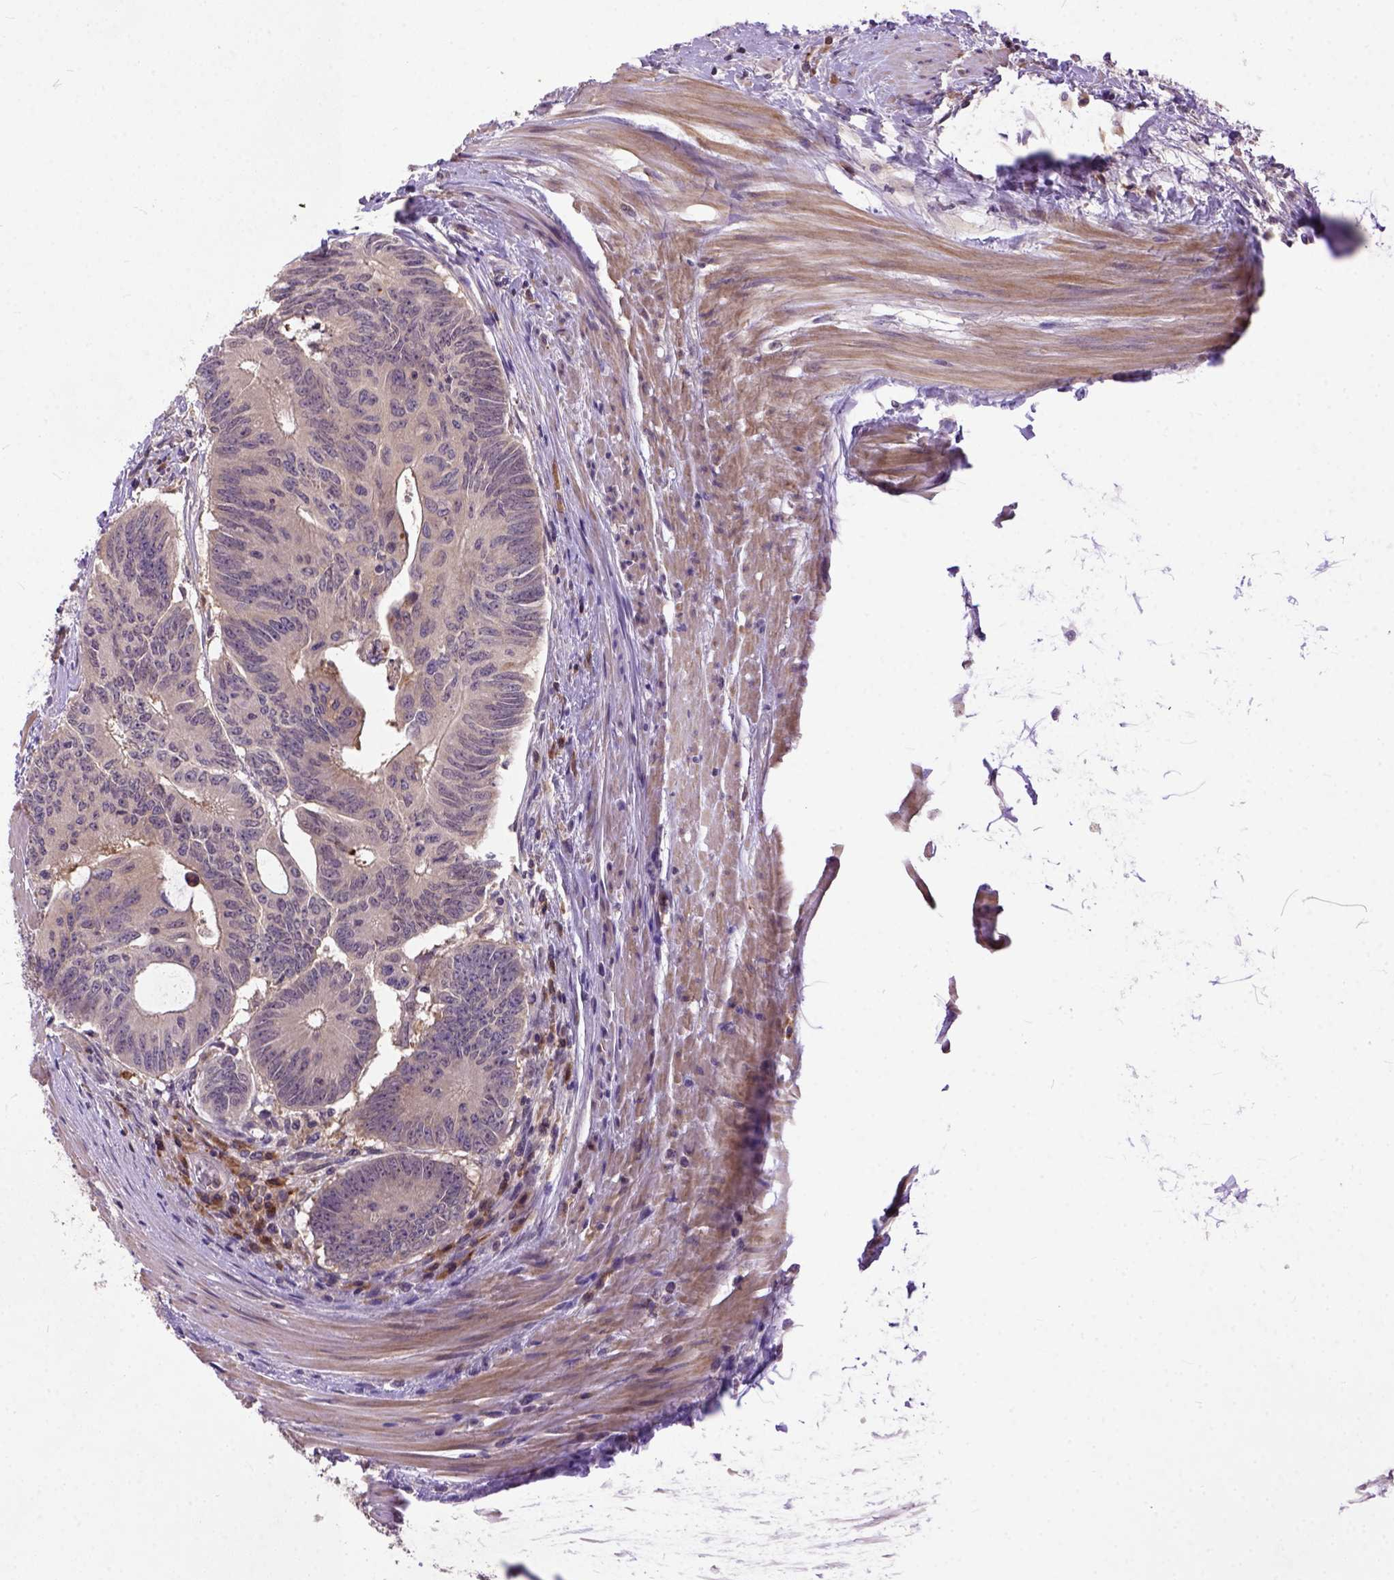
{"staining": {"intensity": "negative", "quantity": "none", "location": "none"}, "tissue": "colorectal cancer", "cell_type": "Tumor cells", "image_type": "cancer", "snomed": [{"axis": "morphology", "description": "Adenocarcinoma, NOS"}, {"axis": "topography", "description": "Rectum"}], "caption": "Colorectal cancer stained for a protein using immunohistochemistry (IHC) displays no positivity tumor cells.", "gene": "CPNE1", "patient": {"sex": "male", "age": 59}}